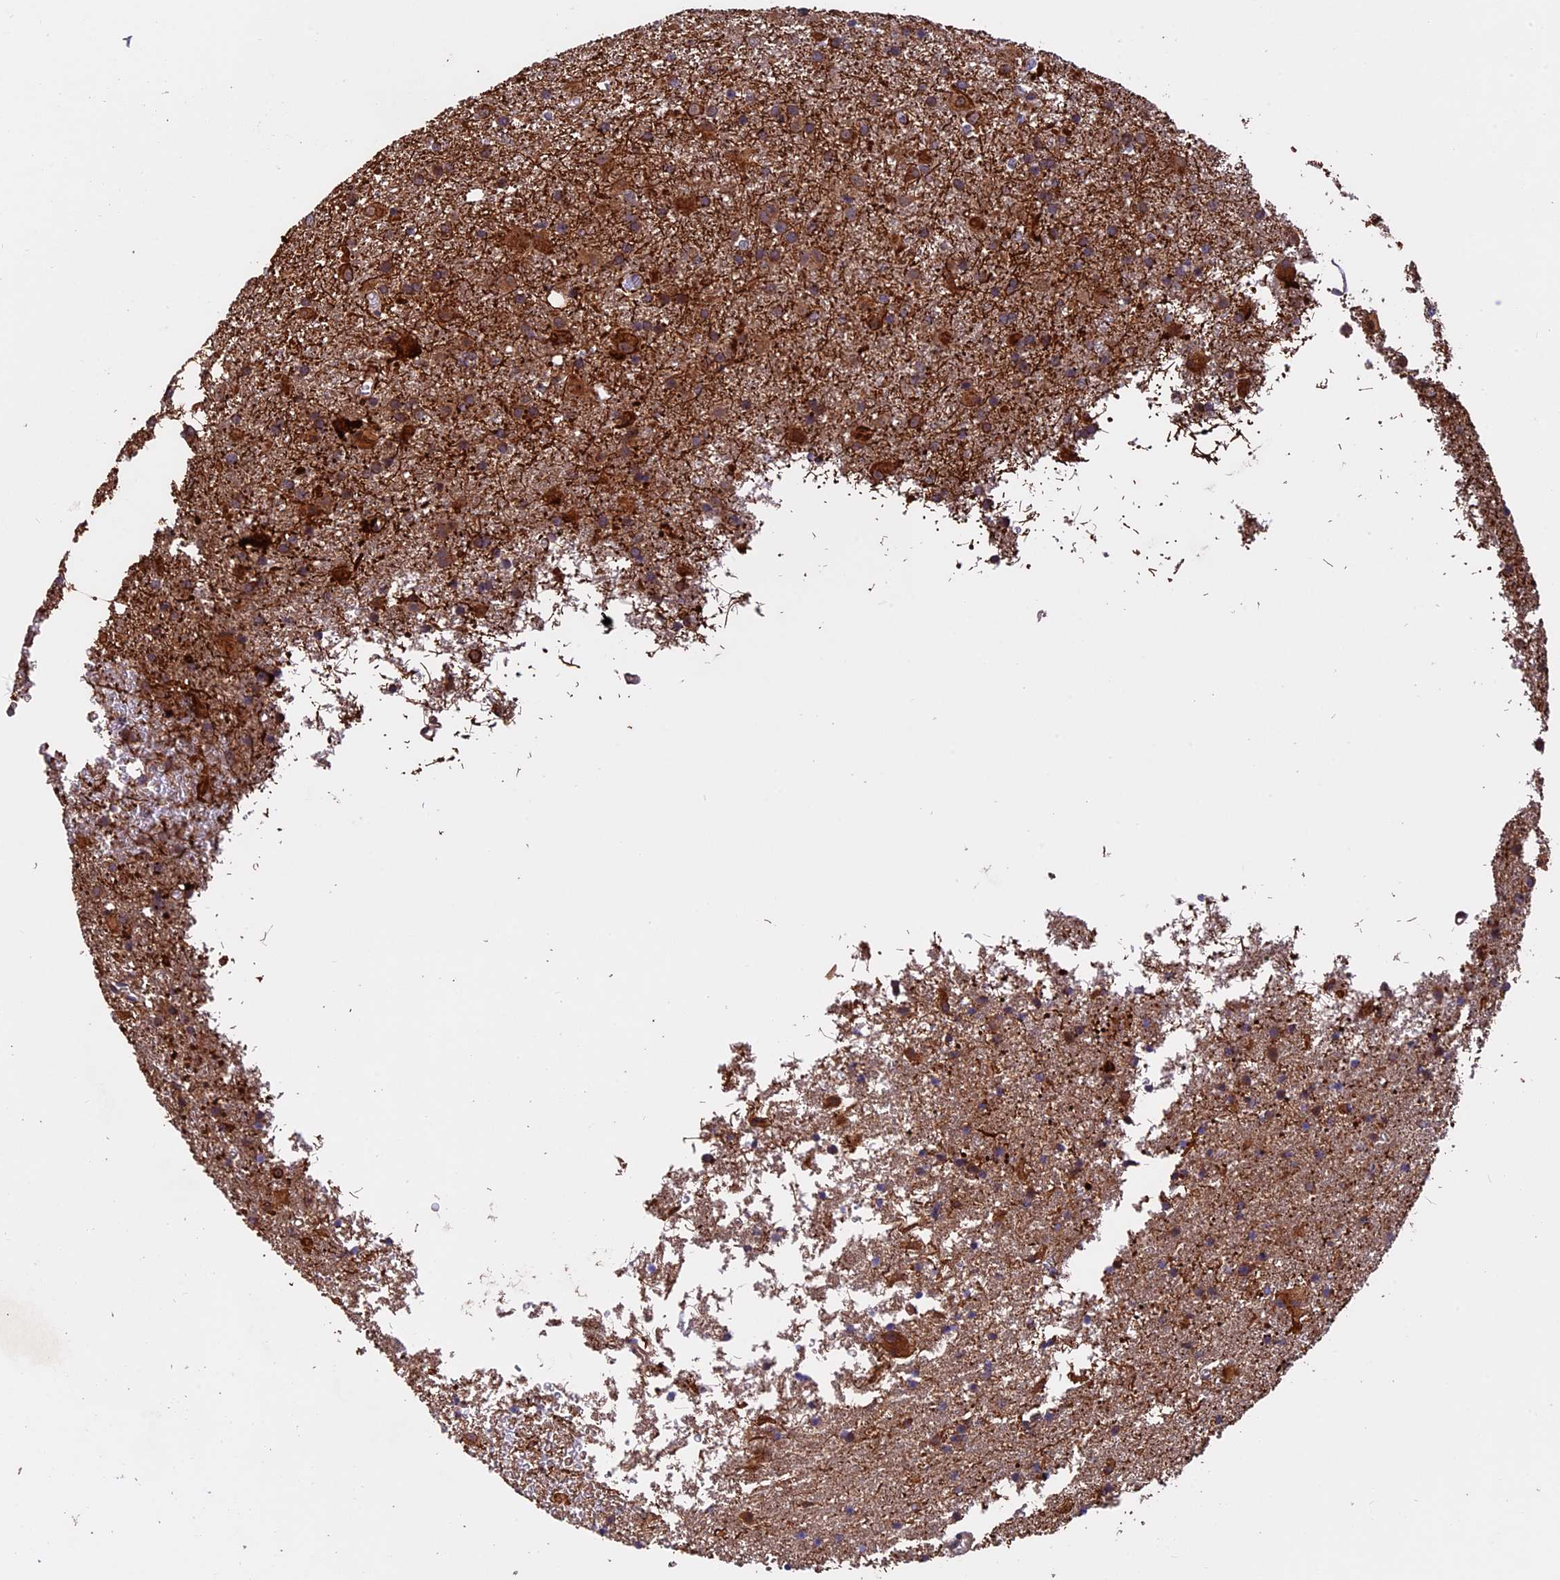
{"staining": {"intensity": "moderate", "quantity": "25%-75%", "location": "cytoplasmic/membranous"}, "tissue": "glioma", "cell_type": "Tumor cells", "image_type": "cancer", "snomed": [{"axis": "morphology", "description": "Glioma, malignant, Low grade"}, {"axis": "topography", "description": "Brain"}], "caption": "Moderate cytoplasmic/membranous expression is present in approximately 25%-75% of tumor cells in glioma.", "gene": "PKD2L2", "patient": {"sex": "male", "age": 65}}